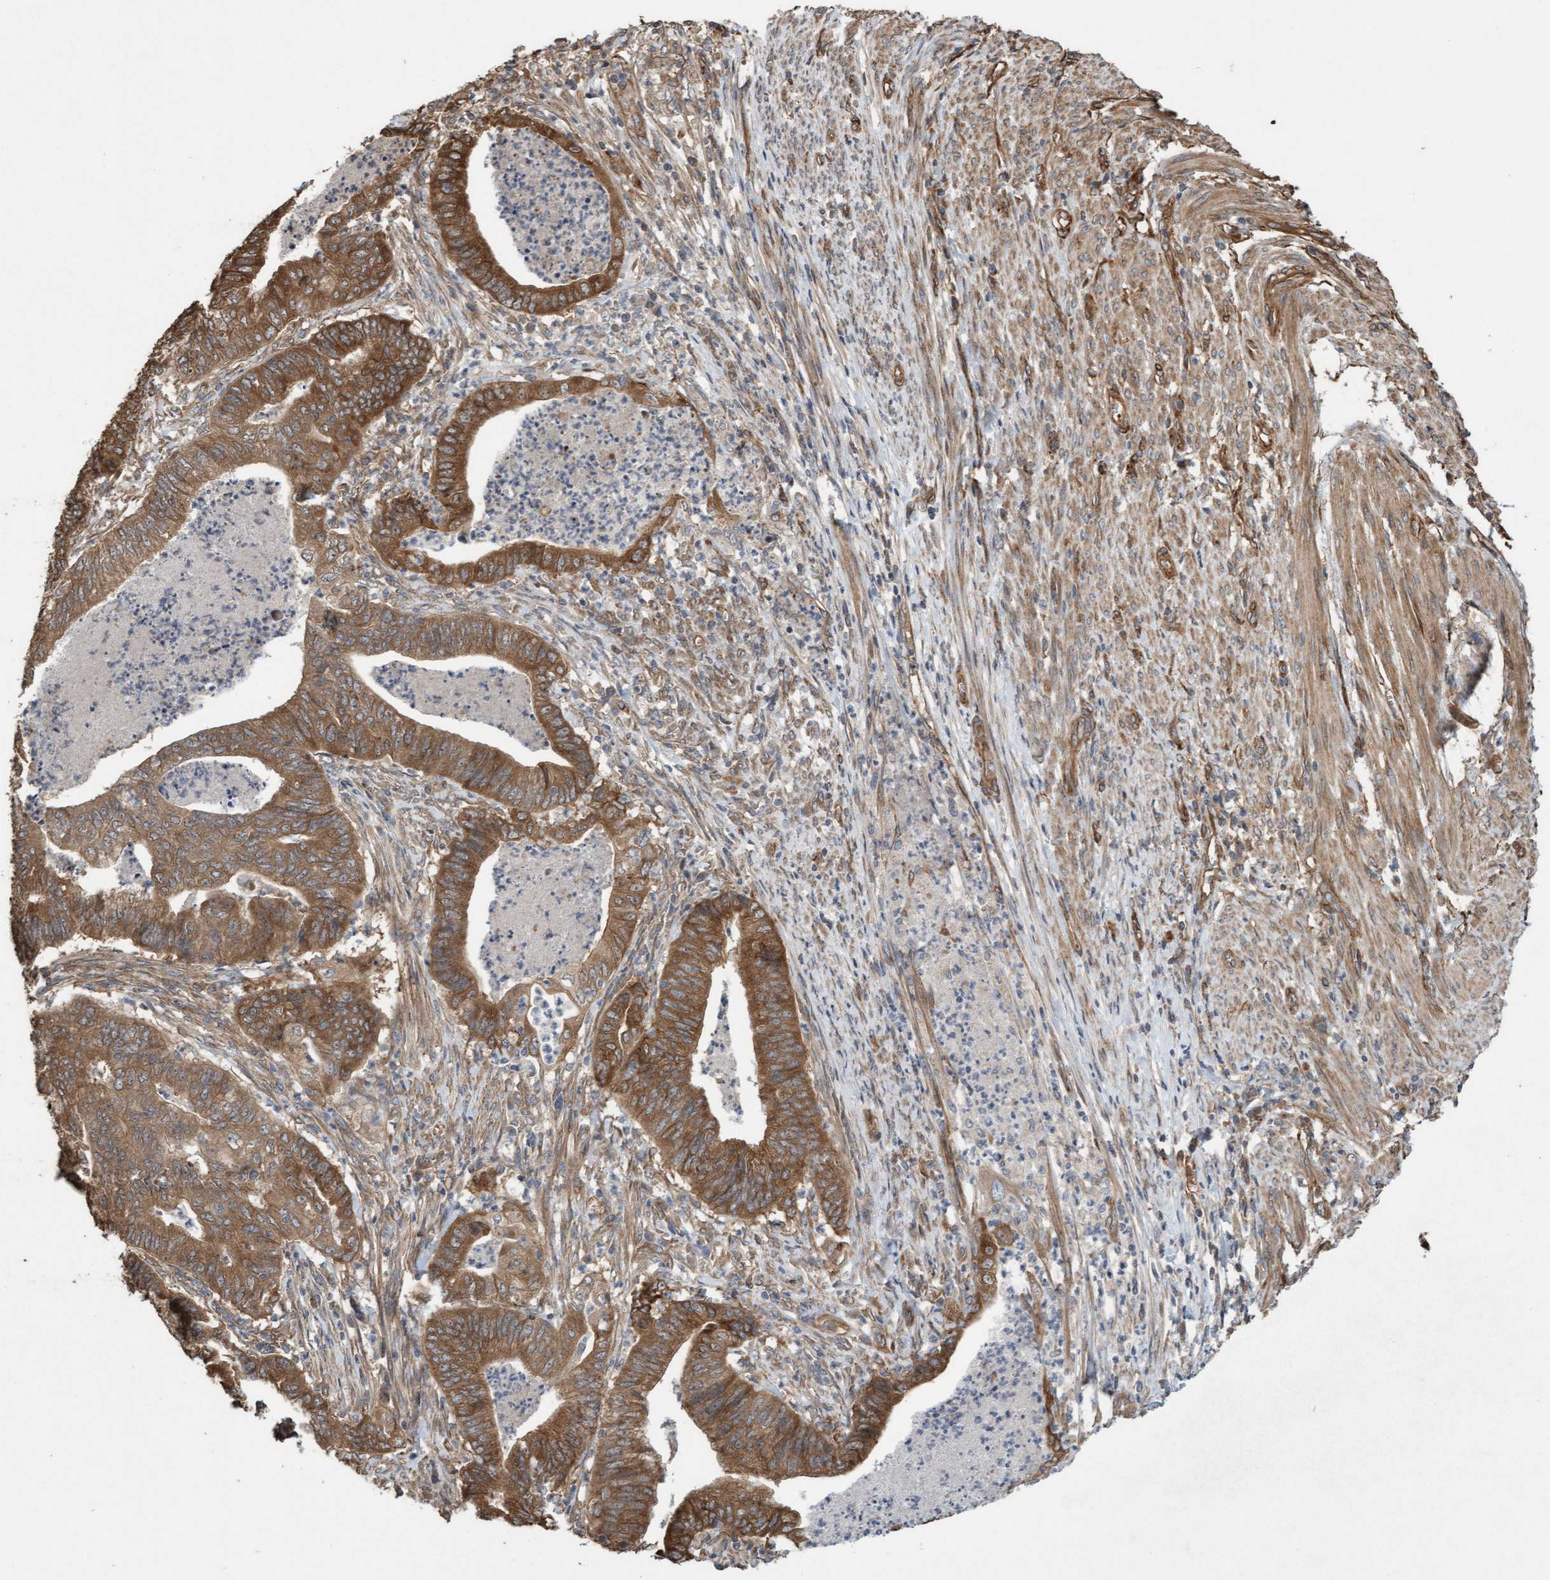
{"staining": {"intensity": "strong", "quantity": ">75%", "location": "cytoplasmic/membranous"}, "tissue": "endometrial cancer", "cell_type": "Tumor cells", "image_type": "cancer", "snomed": [{"axis": "morphology", "description": "Polyp, NOS"}, {"axis": "morphology", "description": "Adenocarcinoma, NOS"}, {"axis": "morphology", "description": "Adenoma, NOS"}, {"axis": "topography", "description": "Endometrium"}], "caption": "This micrograph shows immunohistochemistry staining of human endometrial adenocarcinoma, with high strong cytoplasmic/membranous staining in about >75% of tumor cells.", "gene": "CDC42EP4", "patient": {"sex": "female", "age": 79}}